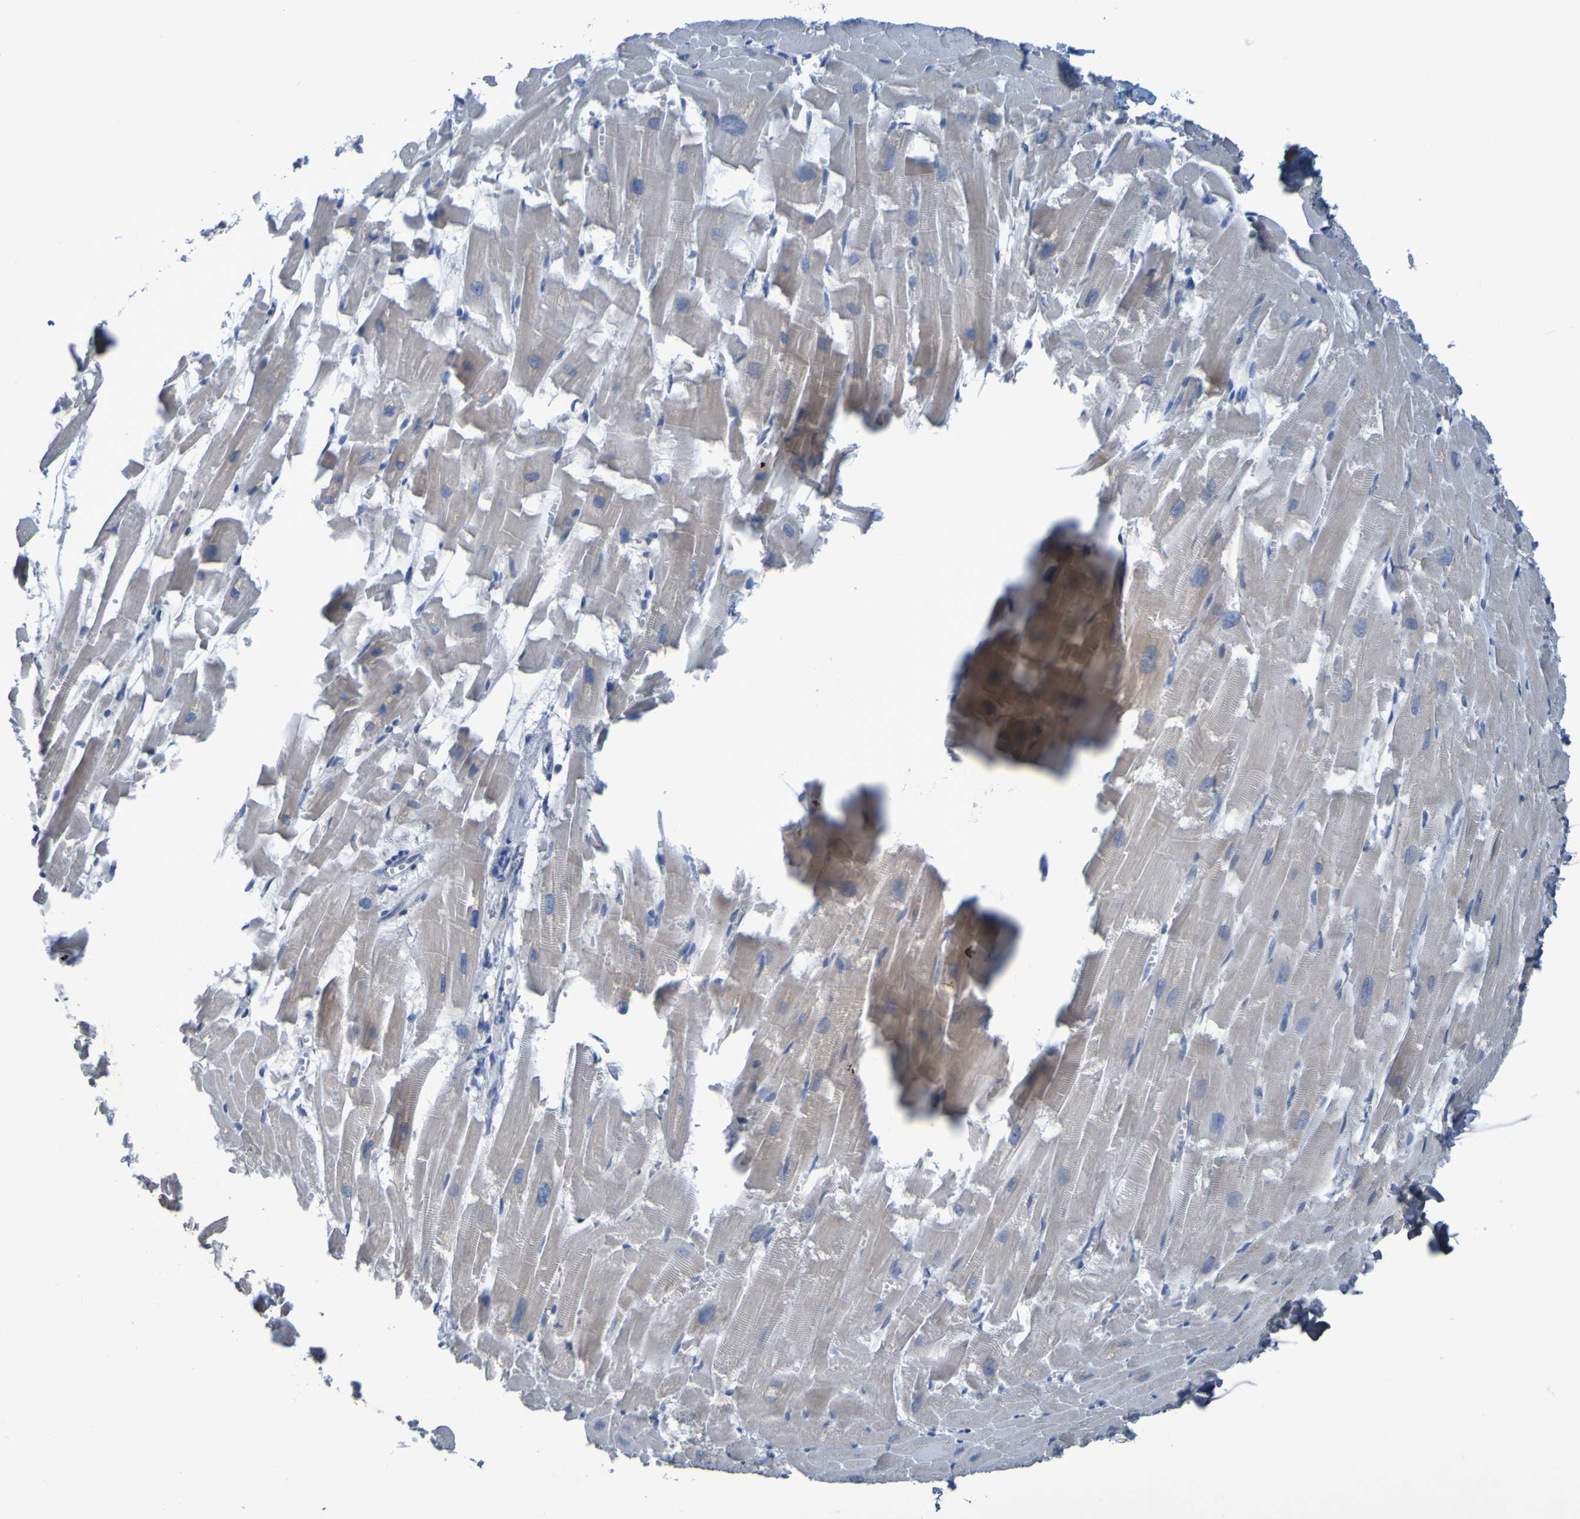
{"staining": {"intensity": "weak", "quantity": "25%-75%", "location": "cytoplasmic/membranous"}, "tissue": "heart muscle", "cell_type": "Cardiomyocytes", "image_type": "normal", "snomed": [{"axis": "morphology", "description": "Normal tissue, NOS"}, {"axis": "topography", "description": "Heart"}], "caption": "Protein expression analysis of normal human heart muscle reveals weak cytoplasmic/membranous positivity in about 25%-75% of cardiomyocytes.", "gene": "NPRL3", "patient": {"sex": "female", "age": 19}}